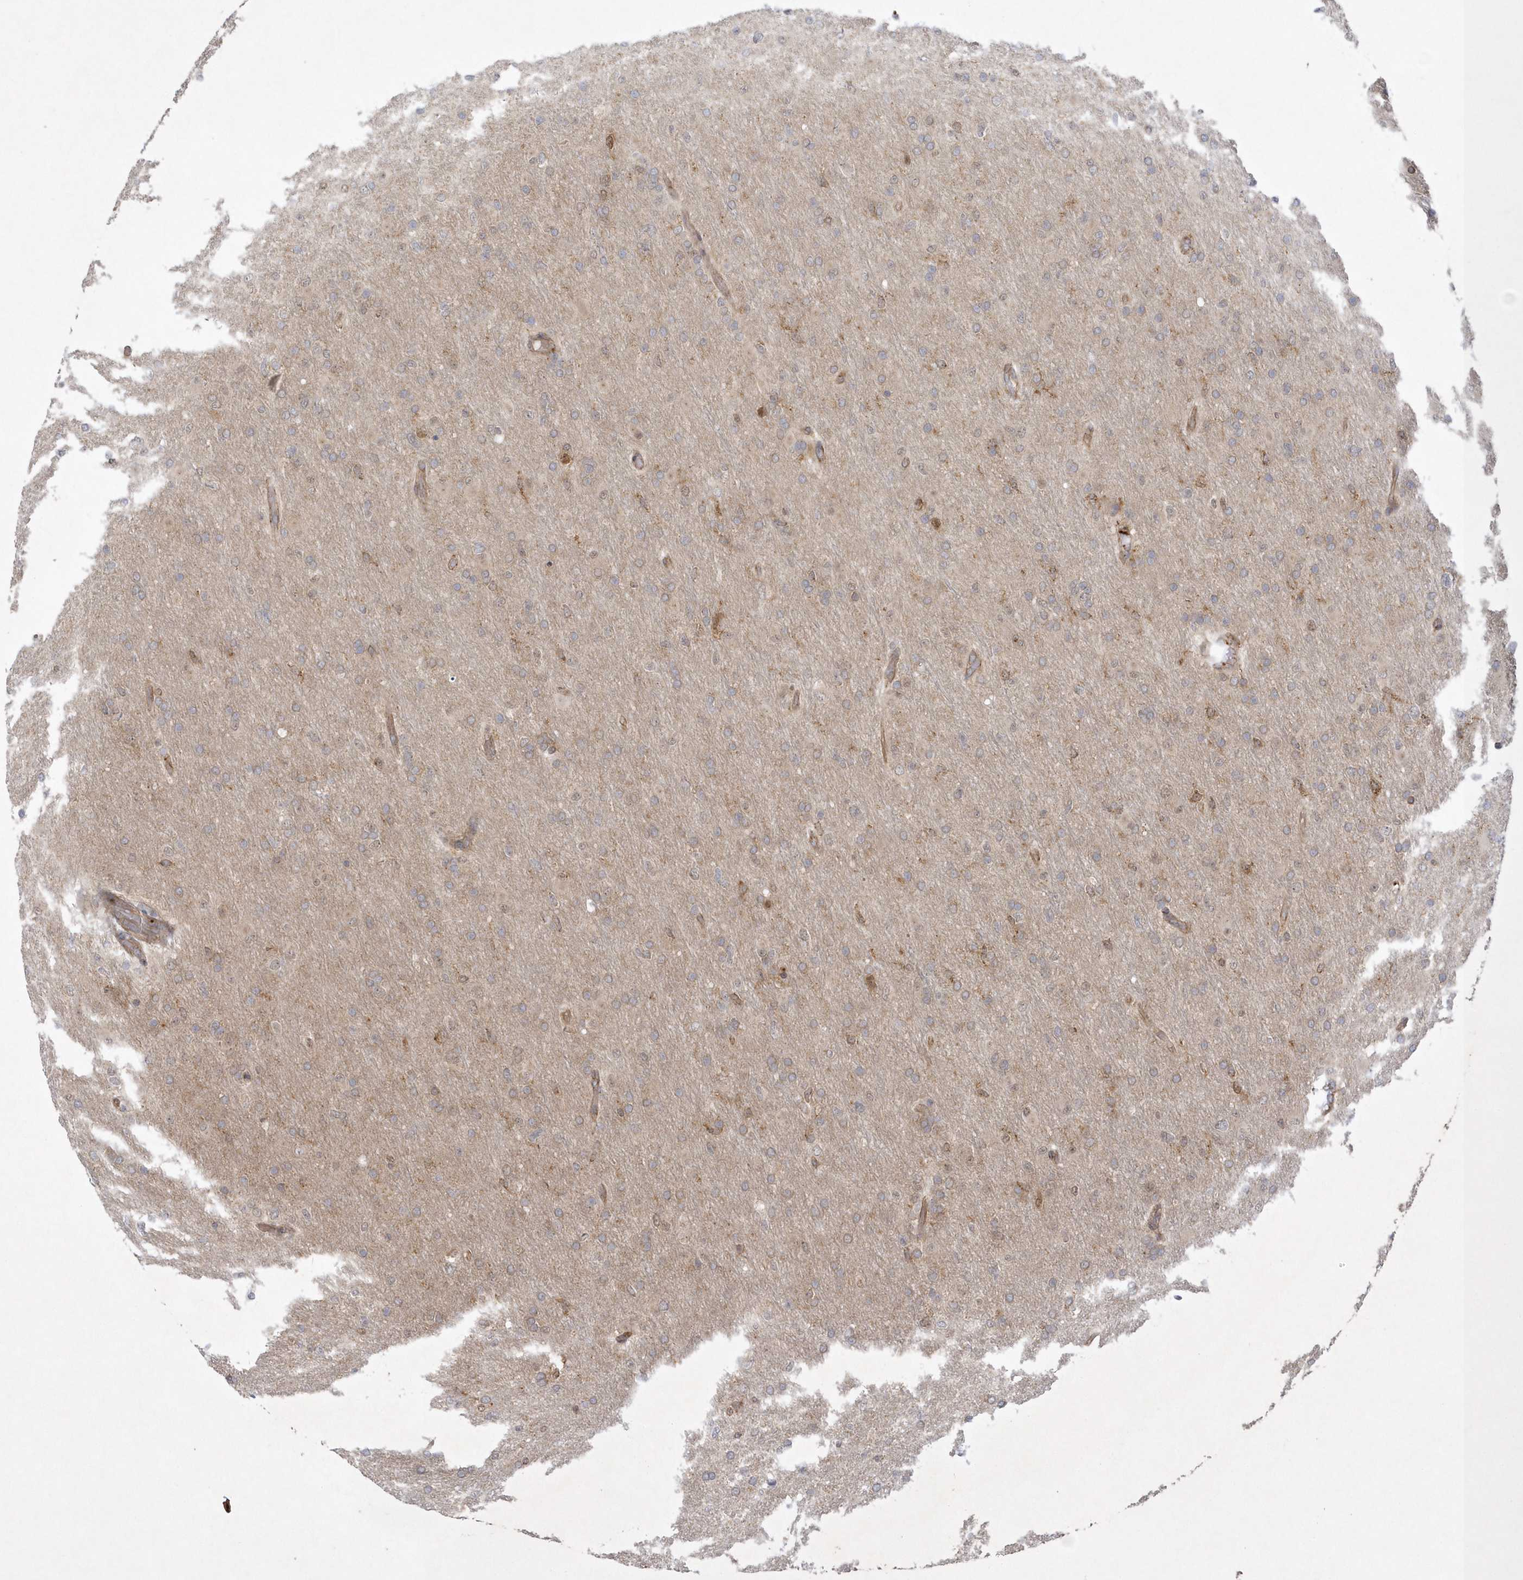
{"staining": {"intensity": "weak", "quantity": "<25%", "location": "cytoplasmic/membranous"}, "tissue": "glioma", "cell_type": "Tumor cells", "image_type": "cancer", "snomed": [{"axis": "morphology", "description": "Glioma, malignant, High grade"}, {"axis": "topography", "description": "Cerebral cortex"}], "caption": "Immunohistochemistry photomicrograph of glioma stained for a protein (brown), which reveals no expression in tumor cells.", "gene": "NAF1", "patient": {"sex": "female", "age": 36}}